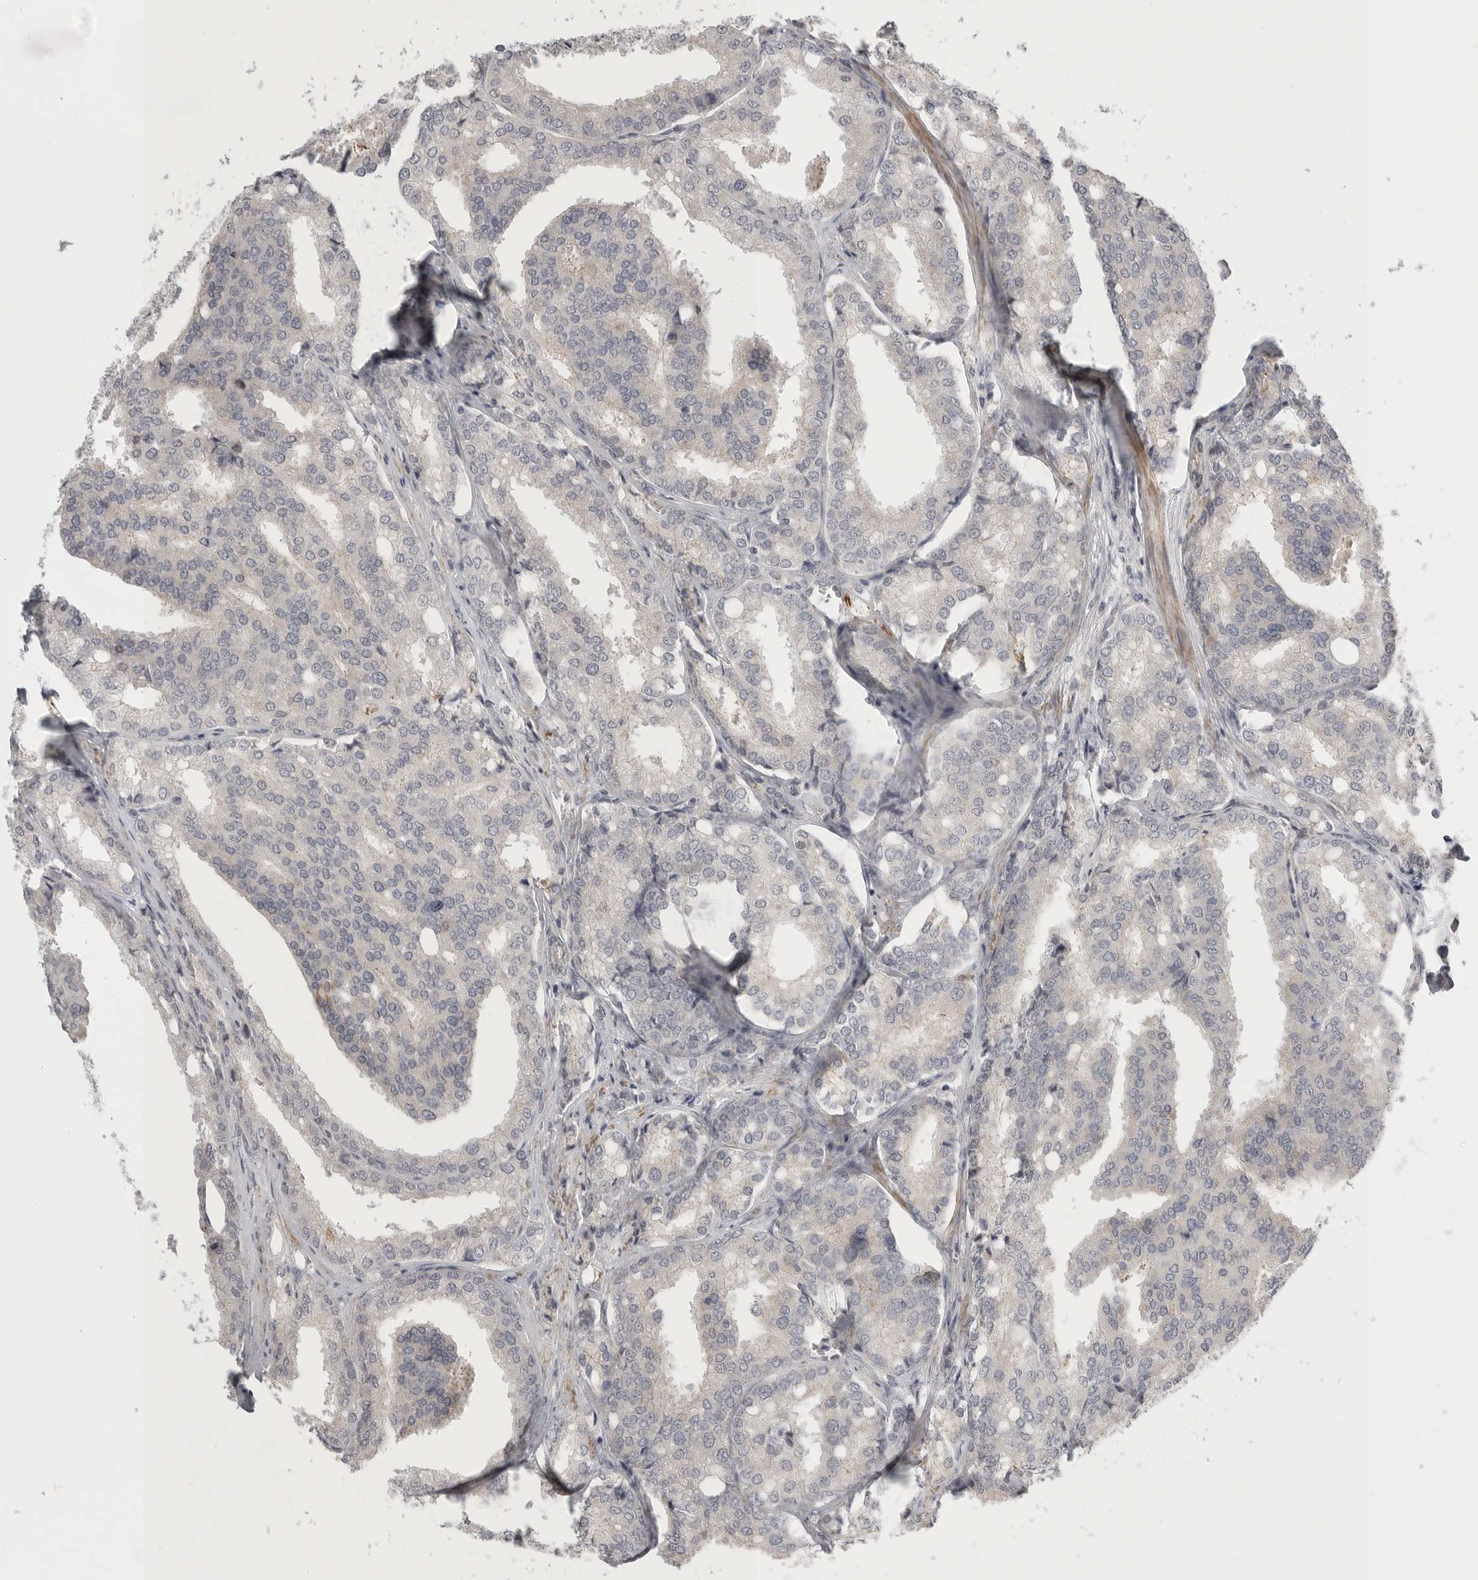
{"staining": {"intensity": "negative", "quantity": "none", "location": "none"}, "tissue": "prostate cancer", "cell_type": "Tumor cells", "image_type": "cancer", "snomed": [{"axis": "morphology", "description": "Adenocarcinoma, High grade"}, {"axis": "topography", "description": "Prostate"}], "caption": "IHC of prostate high-grade adenocarcinoma demonstrates no expression in tumor cells.", "gene": "STAB2", "patient": {"sex": "male", "age": 50}}